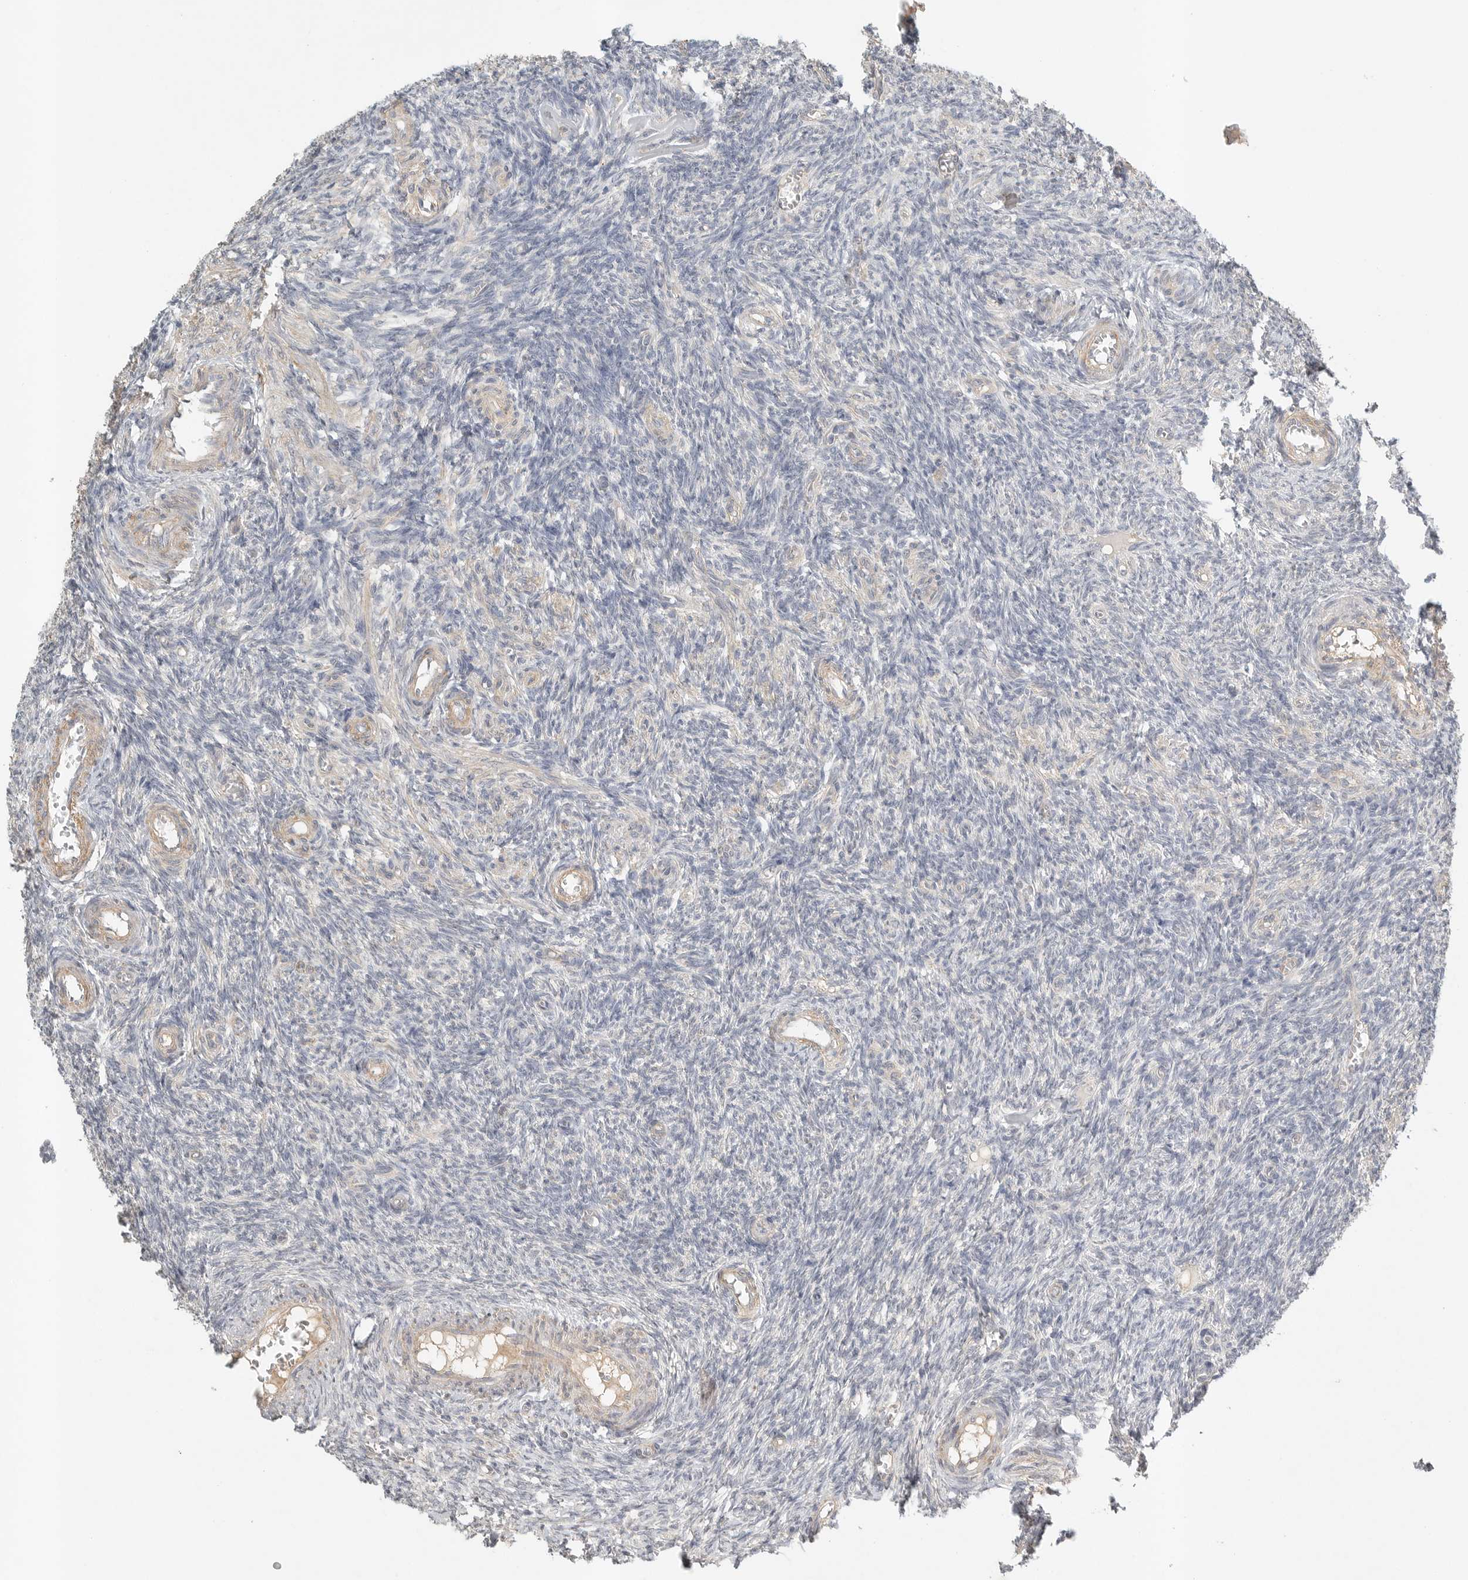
{"staining": {"intensity": "weak", "quantity": ">75%", "location": "cytoplasmic/membranous"}, "tissue": "ovary", "cell_type": "Follicle cells", "image_type": "normal", "snomed": [{"axis": "morphology", "description": "Normal tissue, NOS"}, {"axis": "topography", "description": "Ovary"}], "caption": "Immunohistochemistry (IHC) histopathology image of unremarkable ovary: human ovary stained using IHC reveals low levels of weak protein expression localized specifically in the cytoplasmic/membranous of follicle cells, appearing as a cytoplasmic/membranous brown color.", "gene": "SLC25A36", "patient": {"sex": "female", "age": 27}}